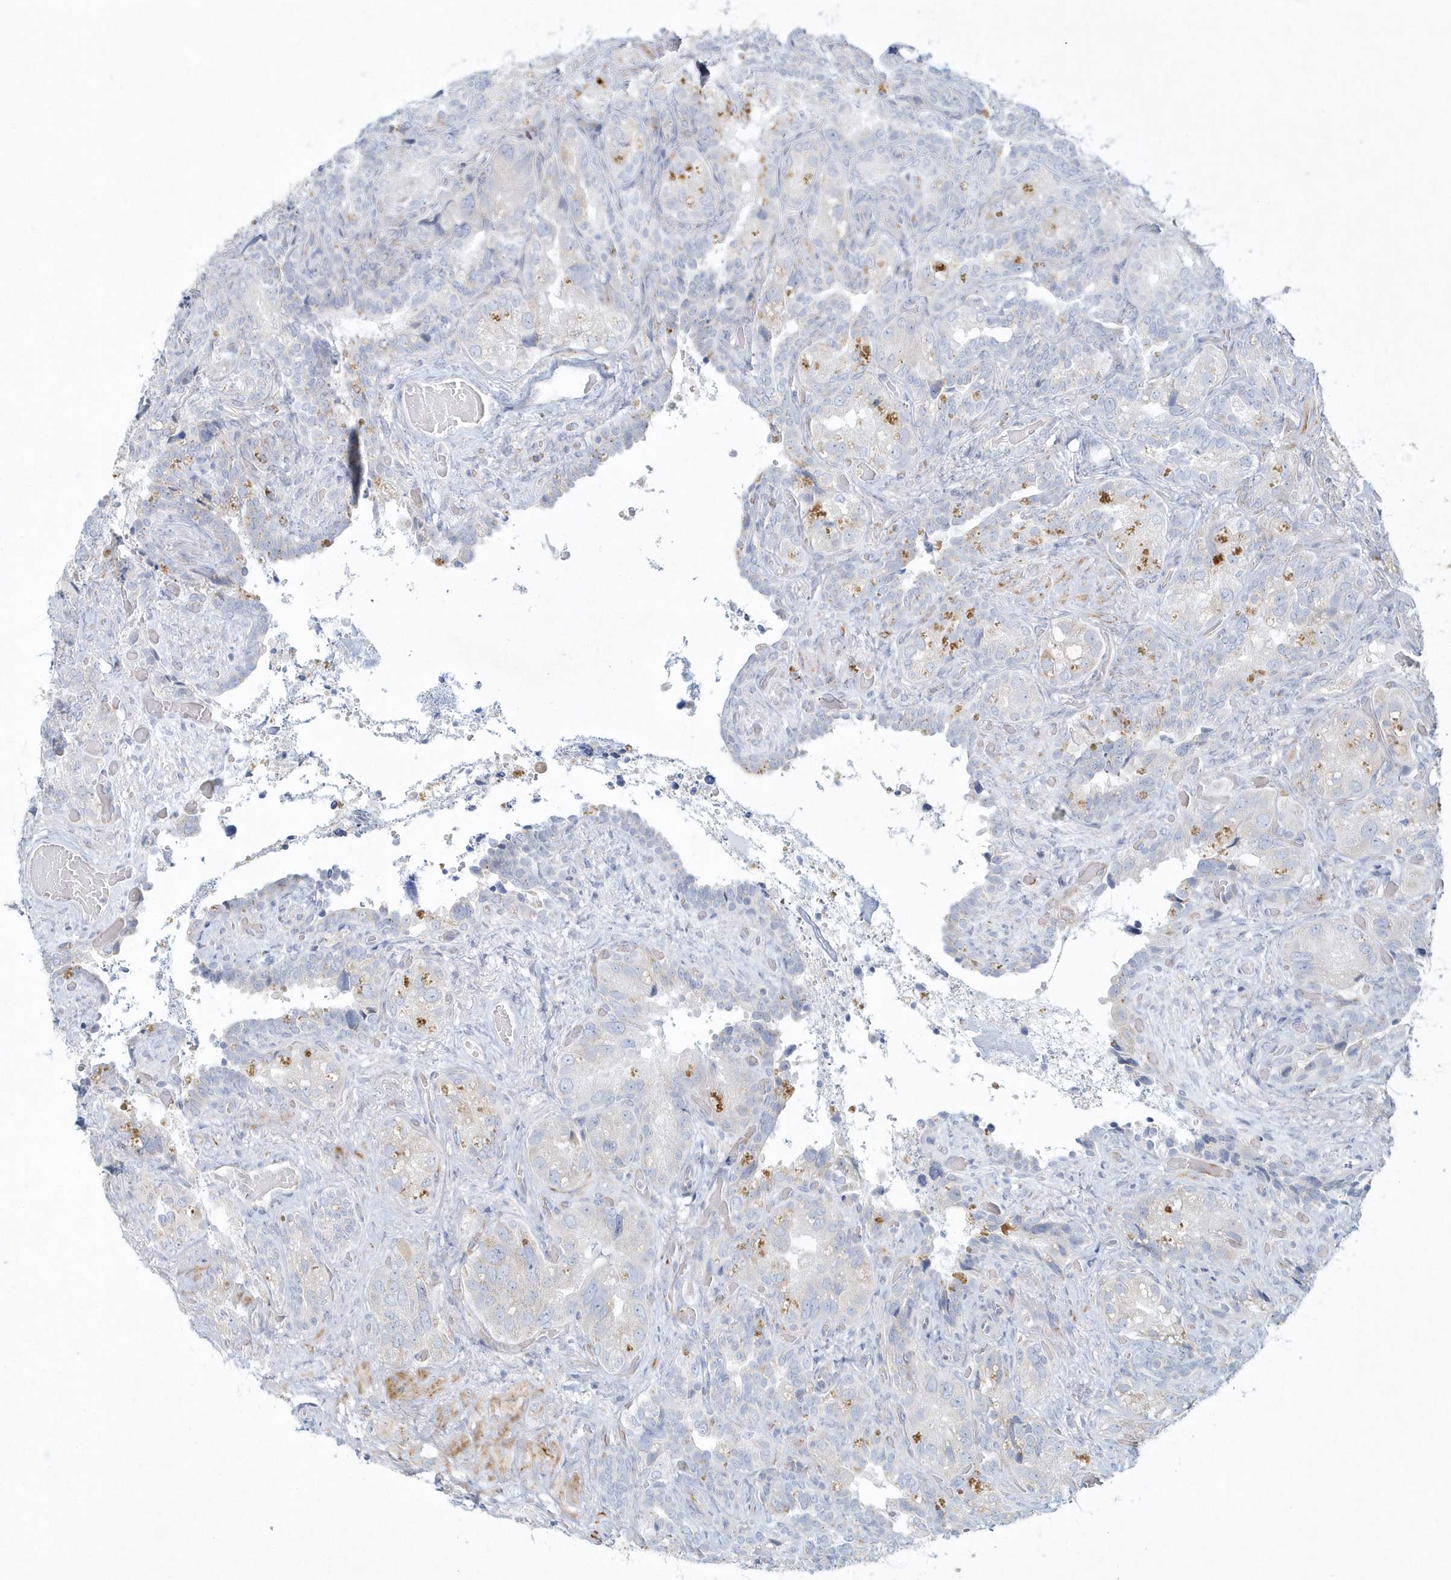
{"staining": {"intensity": "negative", "quantity": "none", "location": "none"}, "tissue": "seminal vesicle", "cell_type": "Glandular cells", "image_type": "normal", "snomed": [{"axis": "morphology", "description": "Normal tissue, NOS"}, {"axis": "topography", "description": "Seminal veicle"}, {"axis": "topography", "description": "Peripheral nerve tissue"}], "caption": "Micrograph shows no protein positivity in glandular cells of normal seminal vesicle.", "gene": "DNAH1", "patient": {"sex": "male", "age": 67}}